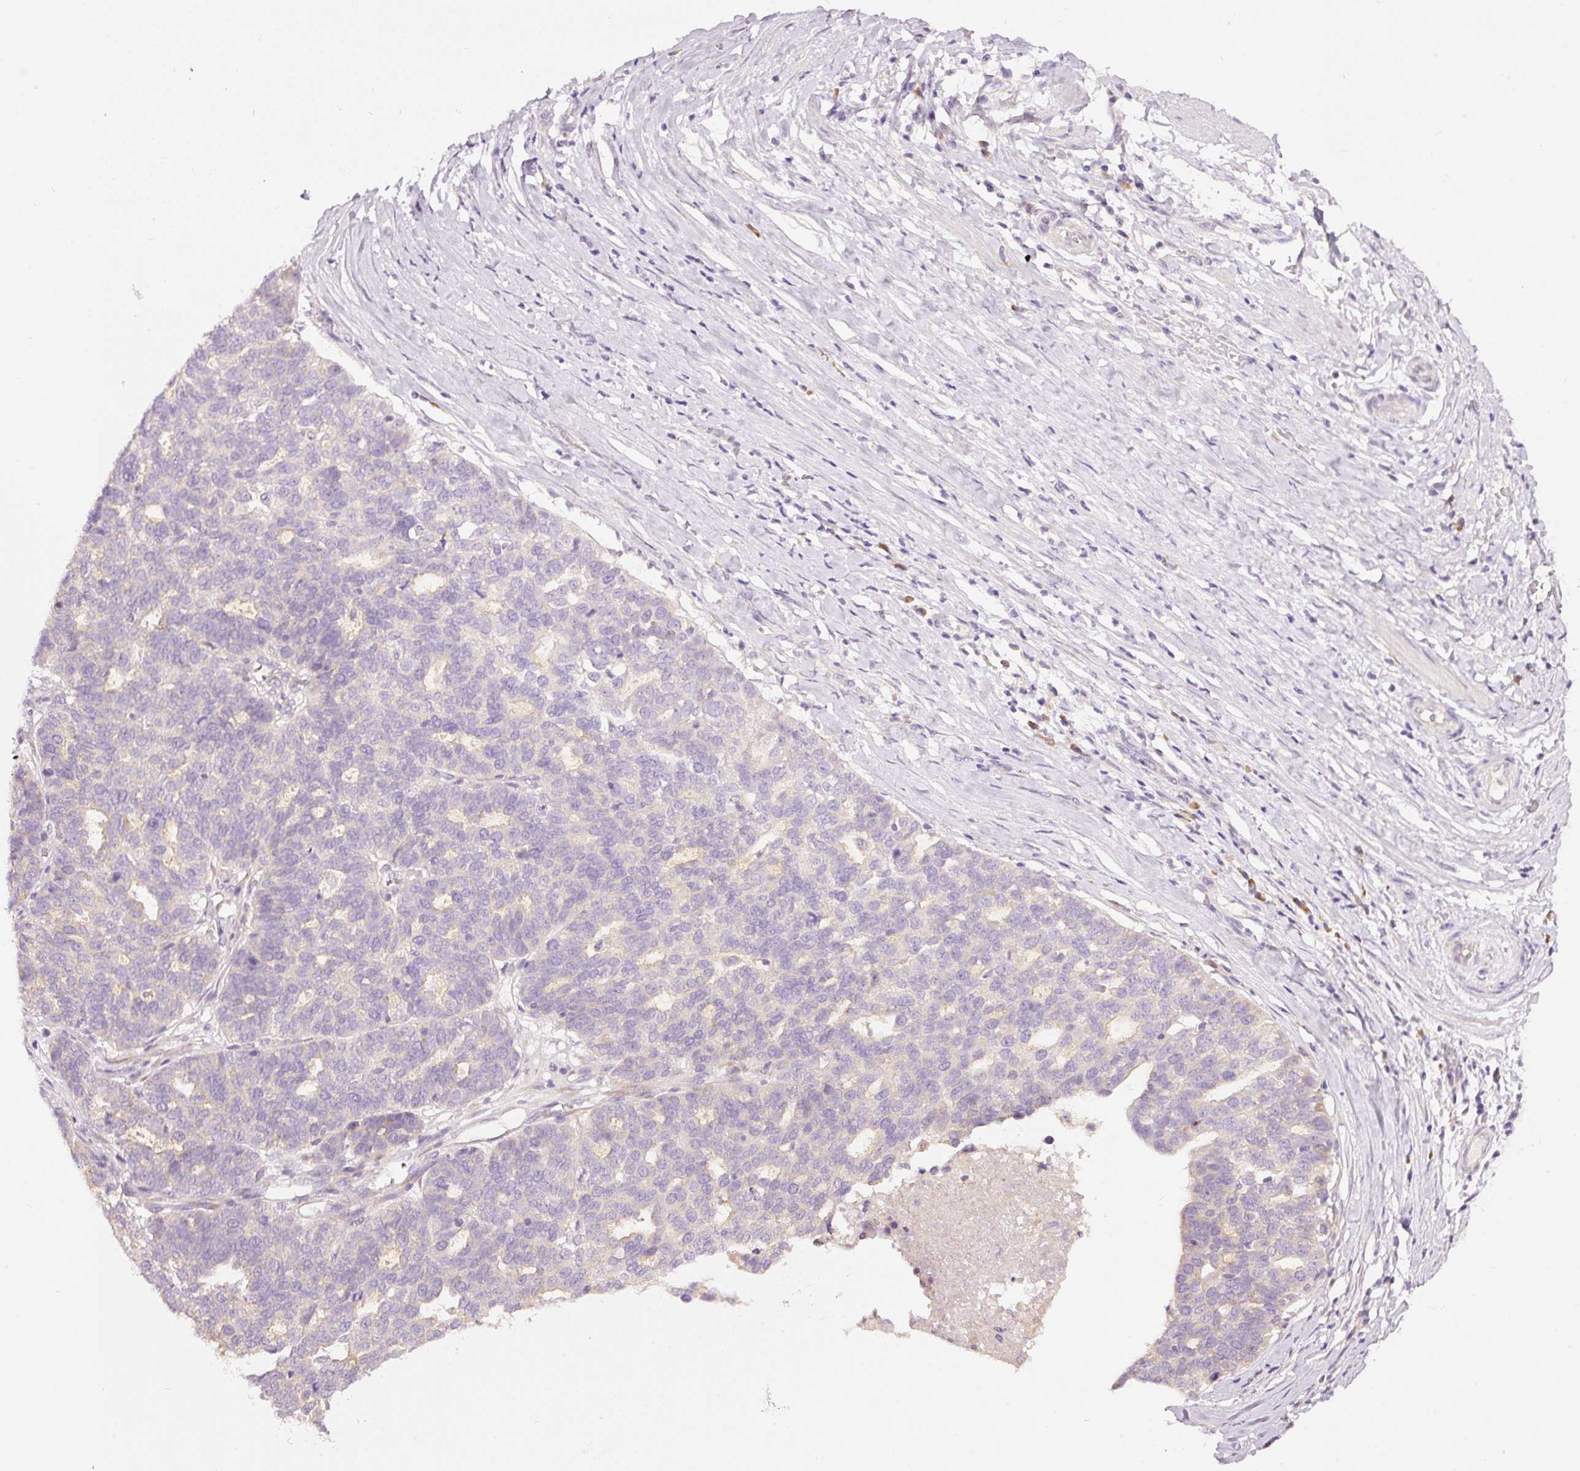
{"staining": {"intensity": "negative", "quantity": "none", "location": "none"}, "tissue": "ovarian cancer", "cell_type": "Tumor cells", "image_type": "cancer", "snomed": [{"axis": "morphology", "description": "Cystadenocarcinoma, serous, NOS"}, {"axis": "topography", "description": "Ovary"}], "caption": "A micrograph of serous cystadenocarcinoma (ovarian) stained for a protein shows no brown staining in tumor cells.", "gene": "RSPO2", "patient": {"sex": "female", "age": 59}}